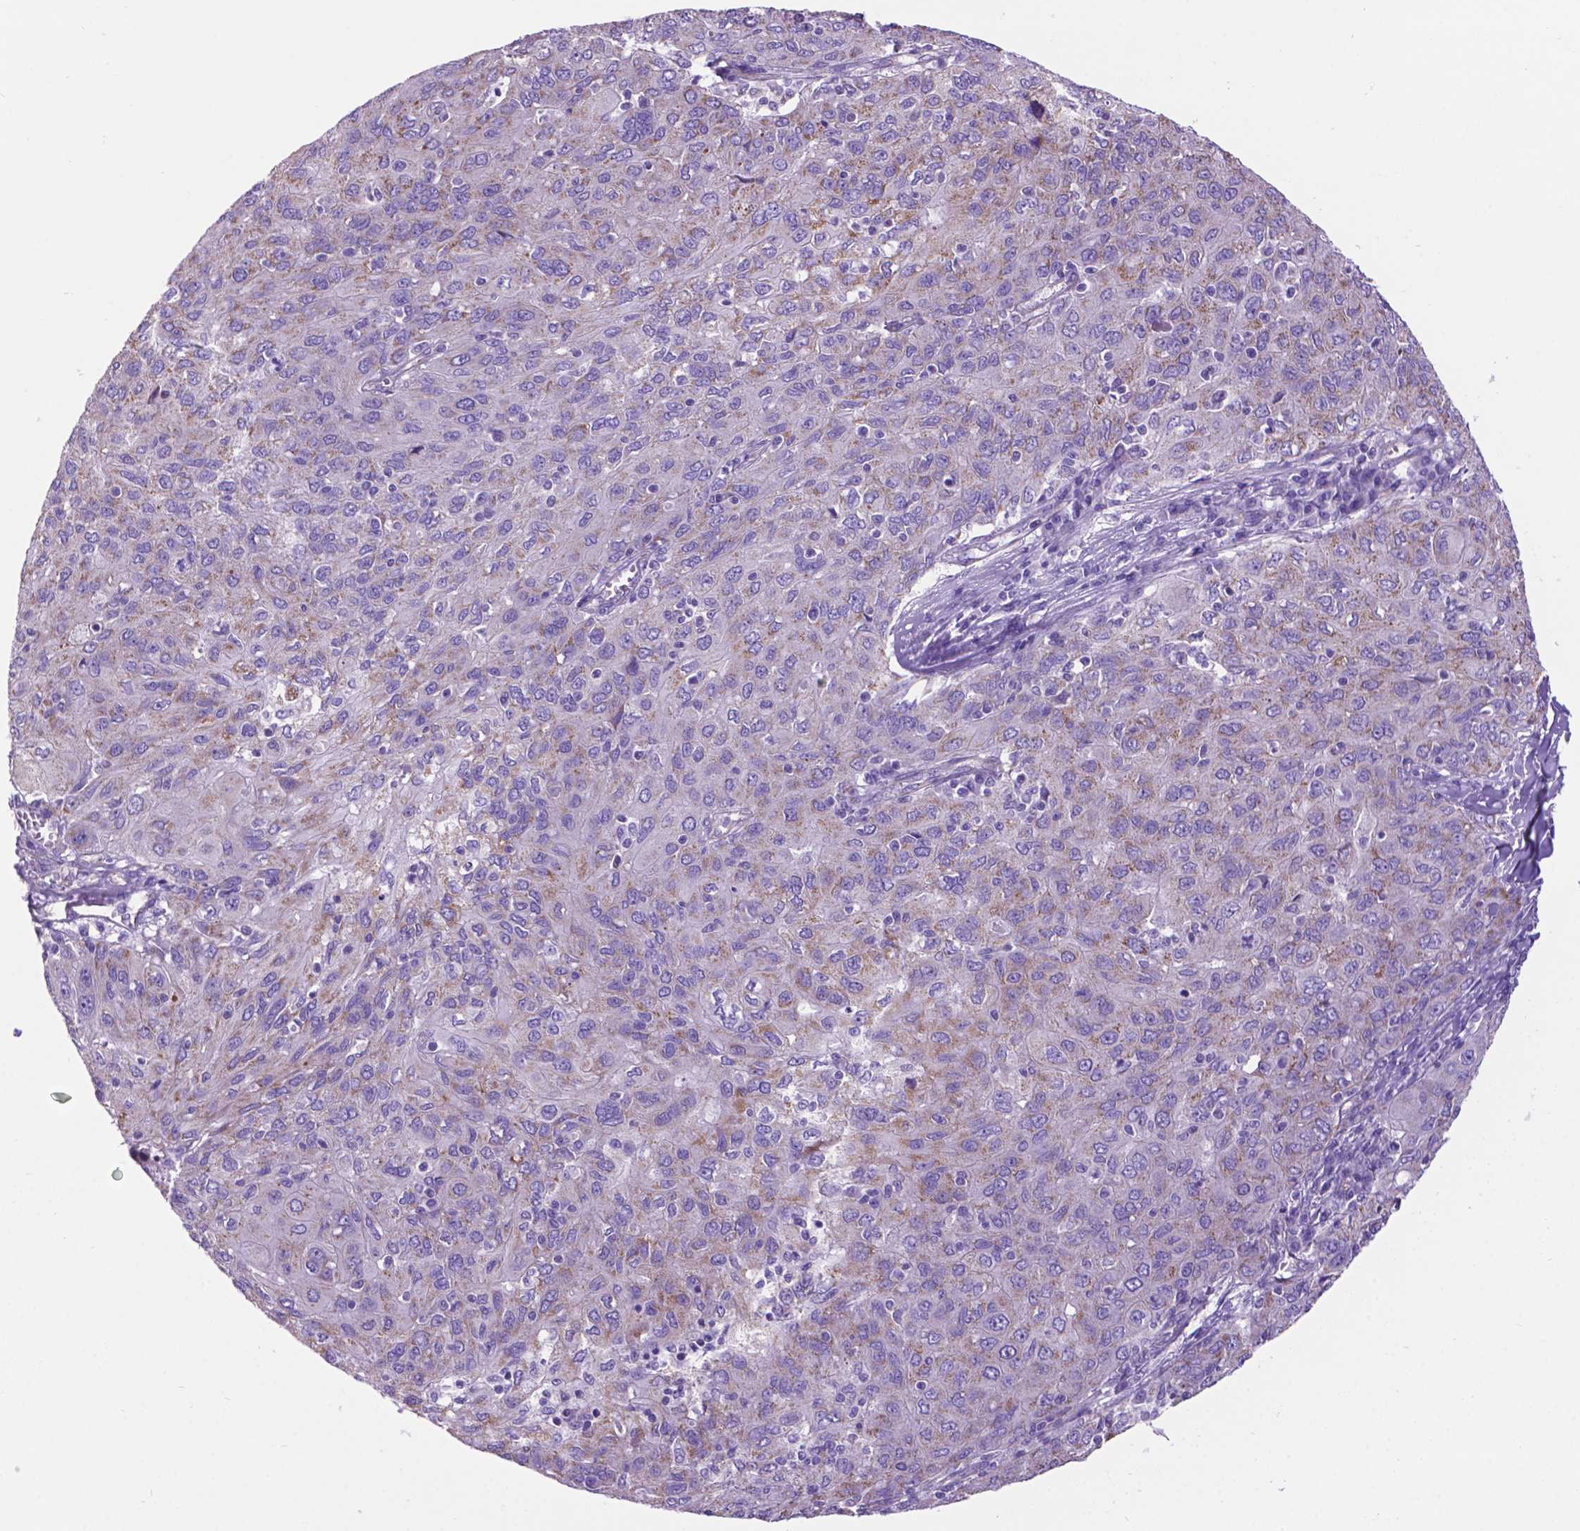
{"staining": {"intensity": "weak", "quantity": "<25%", "location": "cytoplasmic/membranous"}, "tissue": "ovarian cancer", "cell_type": "Tumor cells", "image_type": "cancer", "snomed": [{"axis": "morphology", "description": "Carcinoma, endometroid"}, {"axis": "topography", "description": "Ovary"}], "caption": "The micrograph shows no significant expression in tumor cells of ovarian cancer. (Immunohistochemistry (ihc), brightfield microscopy, high magnification).", "gene": "TMEM121B", "patient": {"sex": "female", "age": 50}}